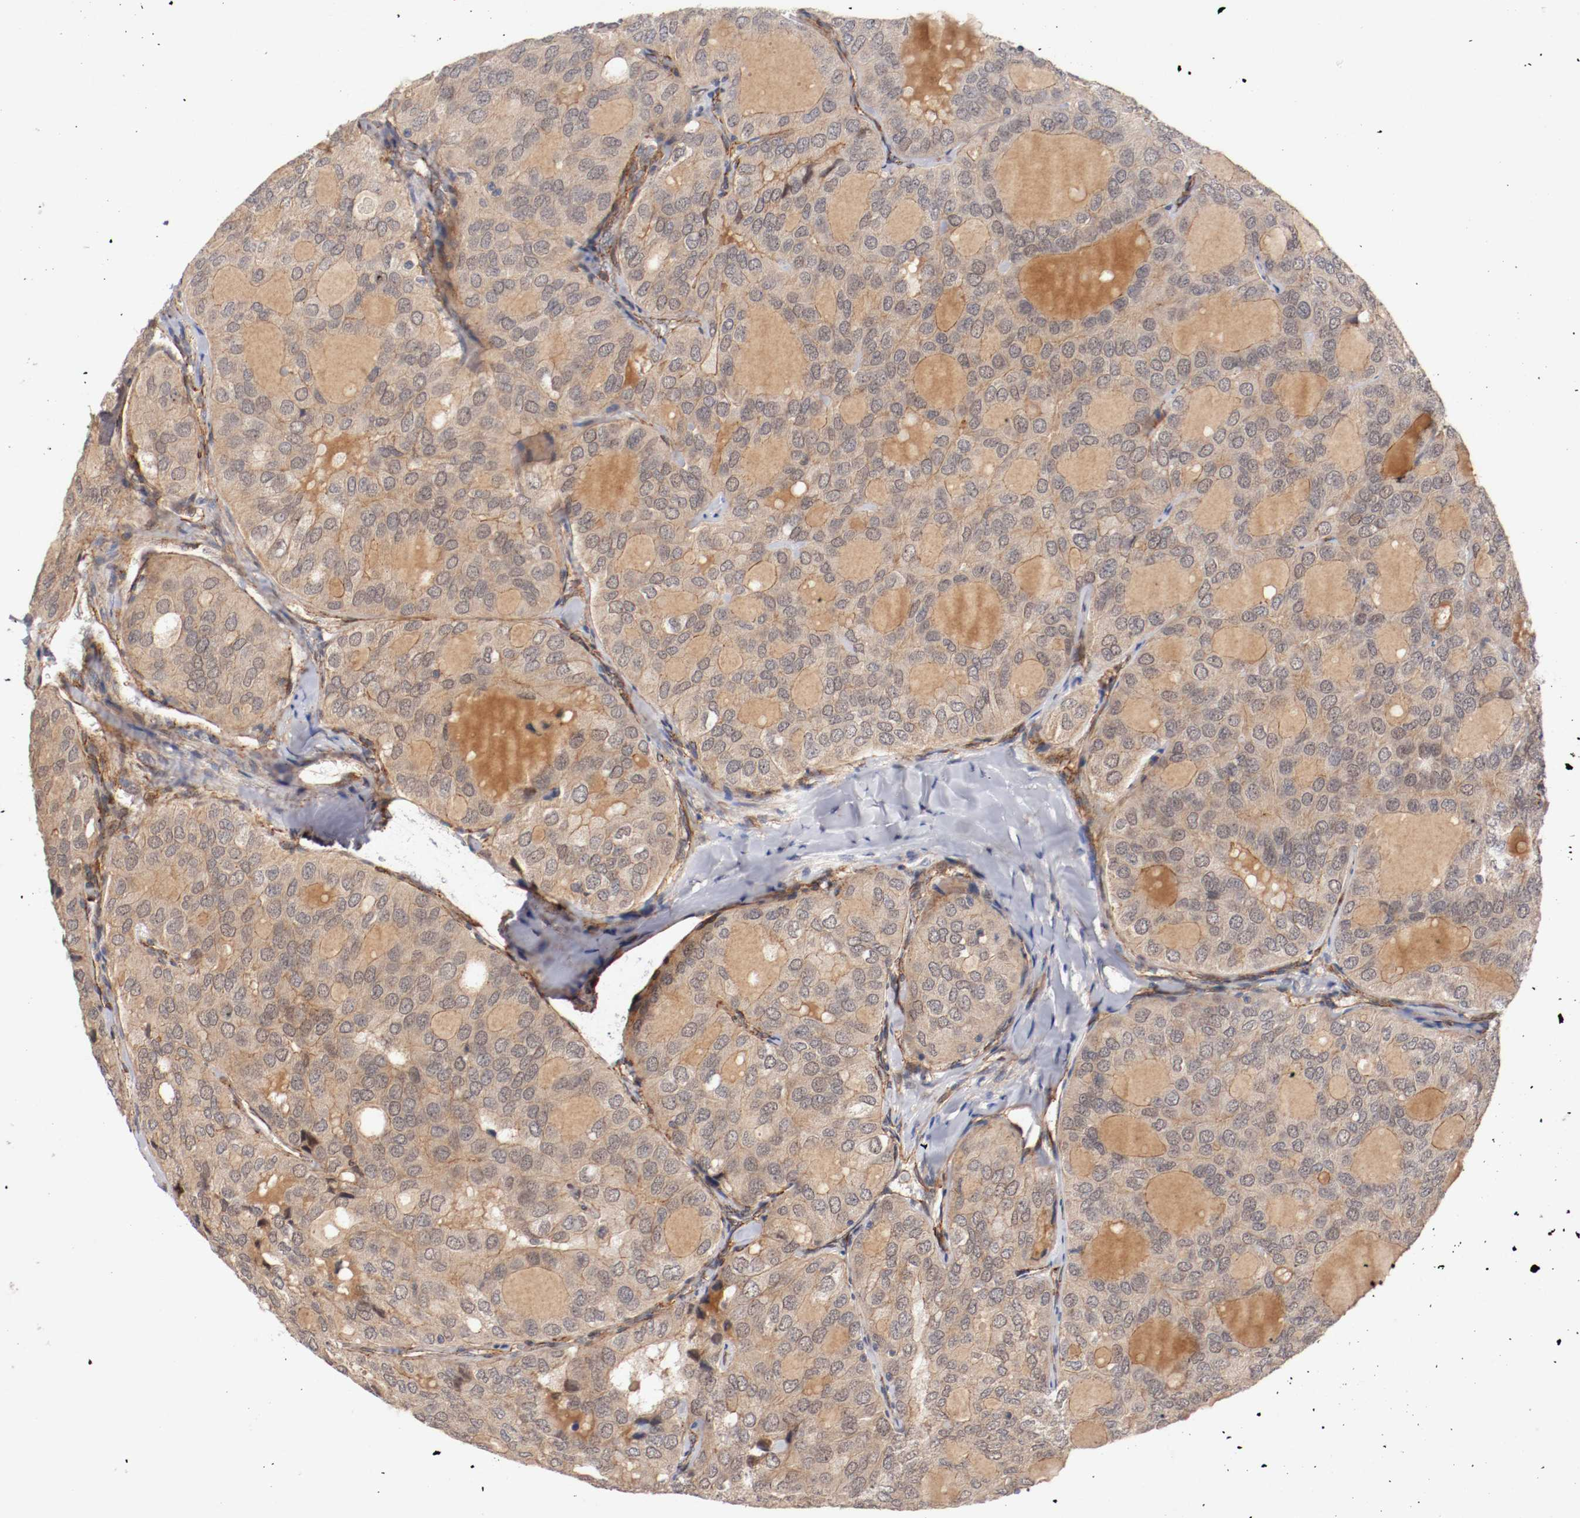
{"staining": {"intensity": "weak", "quantity": ">75%", "location": "cytoplasmic/membranous"}, "tissue": "thyroid cancer", "cell_type": "Tumor cells", "image_type": "cancer", "snomed": [{"axis": "morphology", "description": "Follicular adenoma carcinoma, NOS"}, {"axis": "topography", "description": "Thyroid gland"}], "caption": "Thyroid cancer (follicular adenoma carcinoma) stained with DAB immunohistochemistry displays low levels of weak cytoplasmic/membranous expression in about >75% of tumor cells.", "gene": "TYK2", "patient": {"sex": "male", "age": 75}}